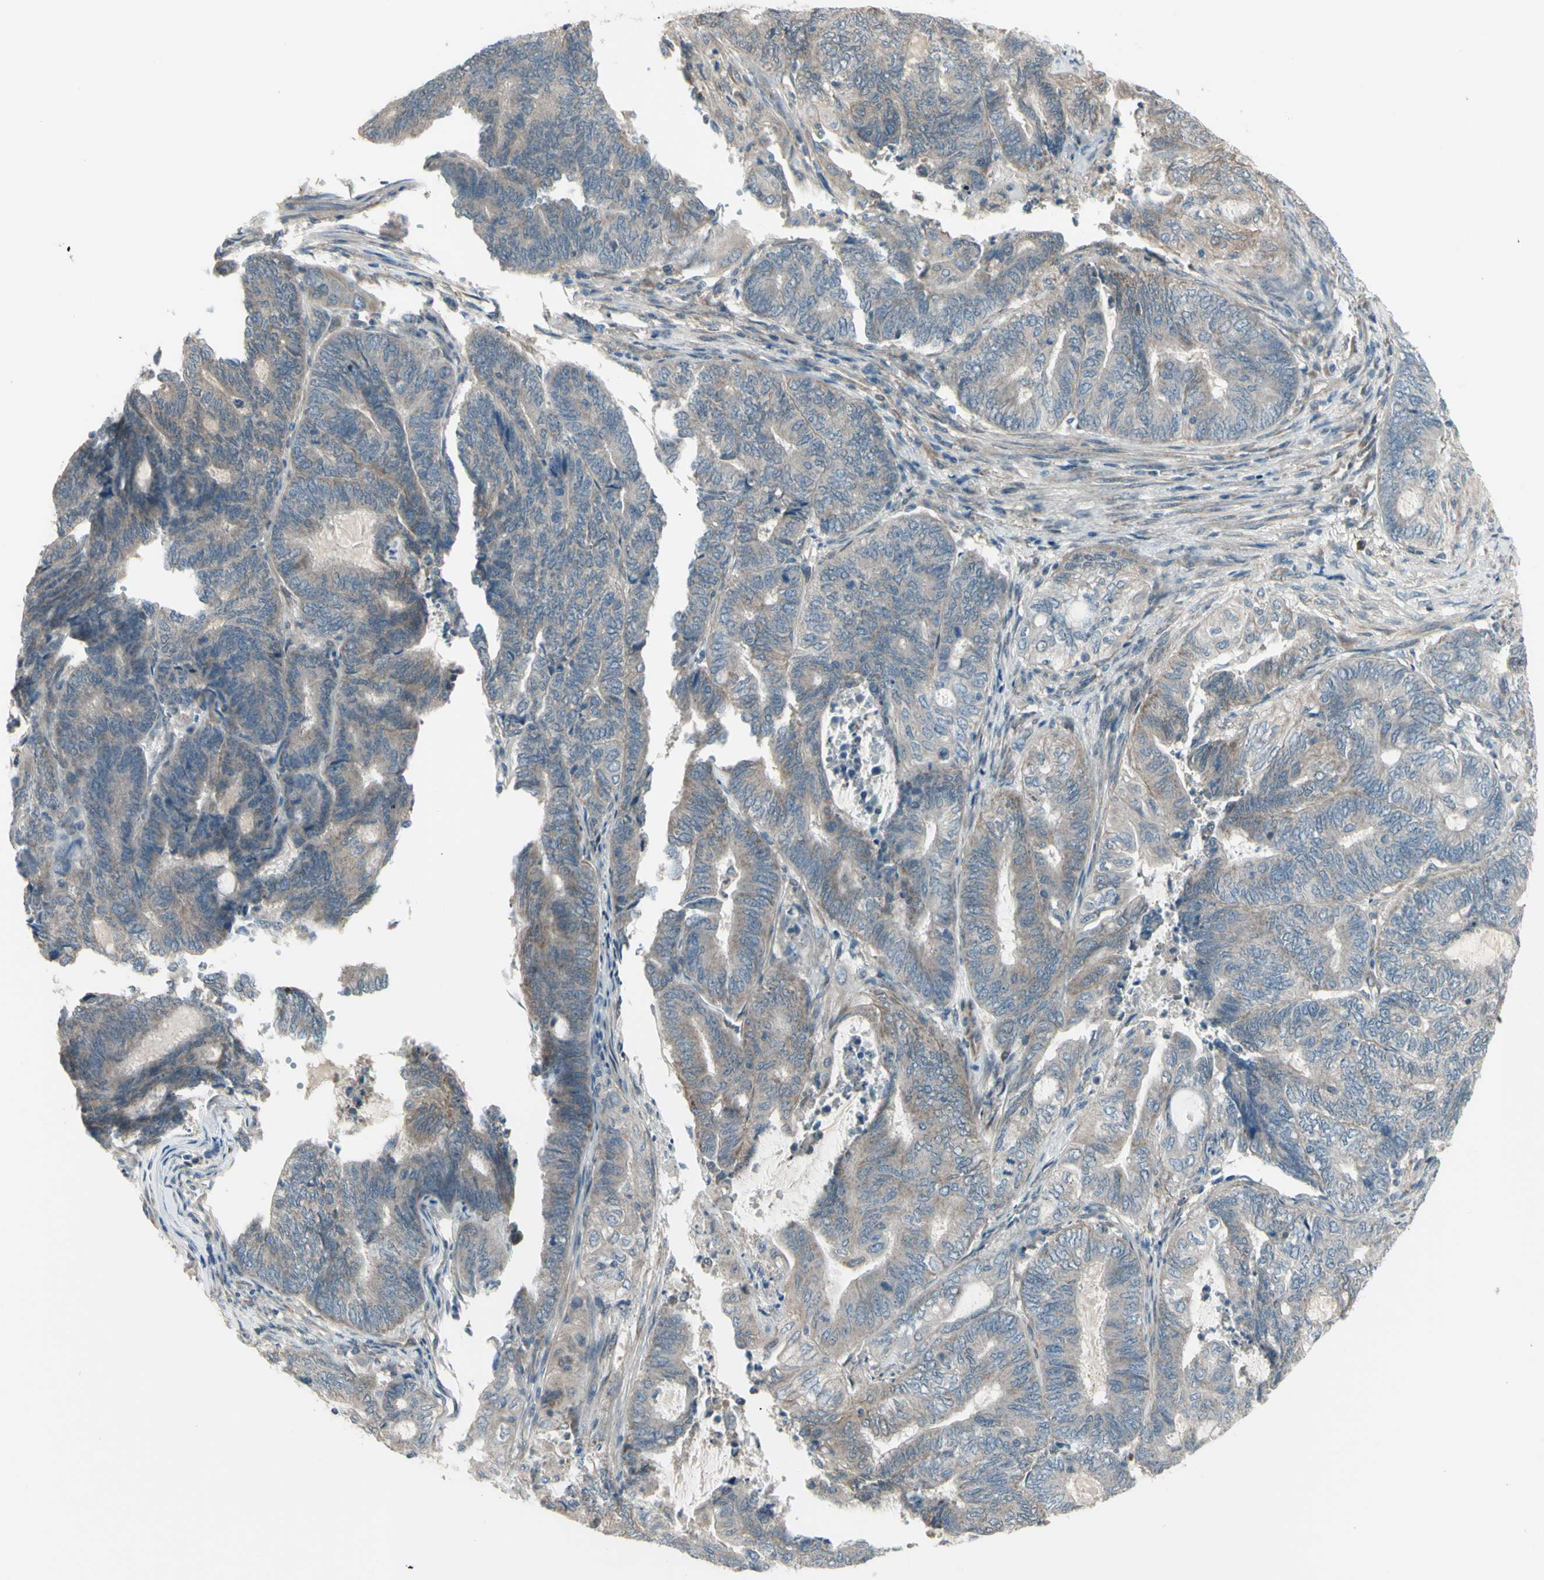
{"staining": {"intensity": "weak", "quantity": "25%-75%", "location": "cytoplasmic/membranous"}, "tissue": "endometrial cancer", "cell_type": "Tumor cells", "image_type": "cancer", "snomed": [{"axis": "morphology", "description": "Adenocarcinoma, NOS"}, {"axis": "topography", "description": "Uterus"}, {"axis": "topography", "description": "Endometrium"}], "caption": "Immunohistochemistry (IHC) of human endometrial cancer exhibits low levels of weak cytoplasmic/membranous positivity in approximately 25%-75% of tumor cells.", "gene": "NAXD", "patient": {"sex": "female", "age": 70}}